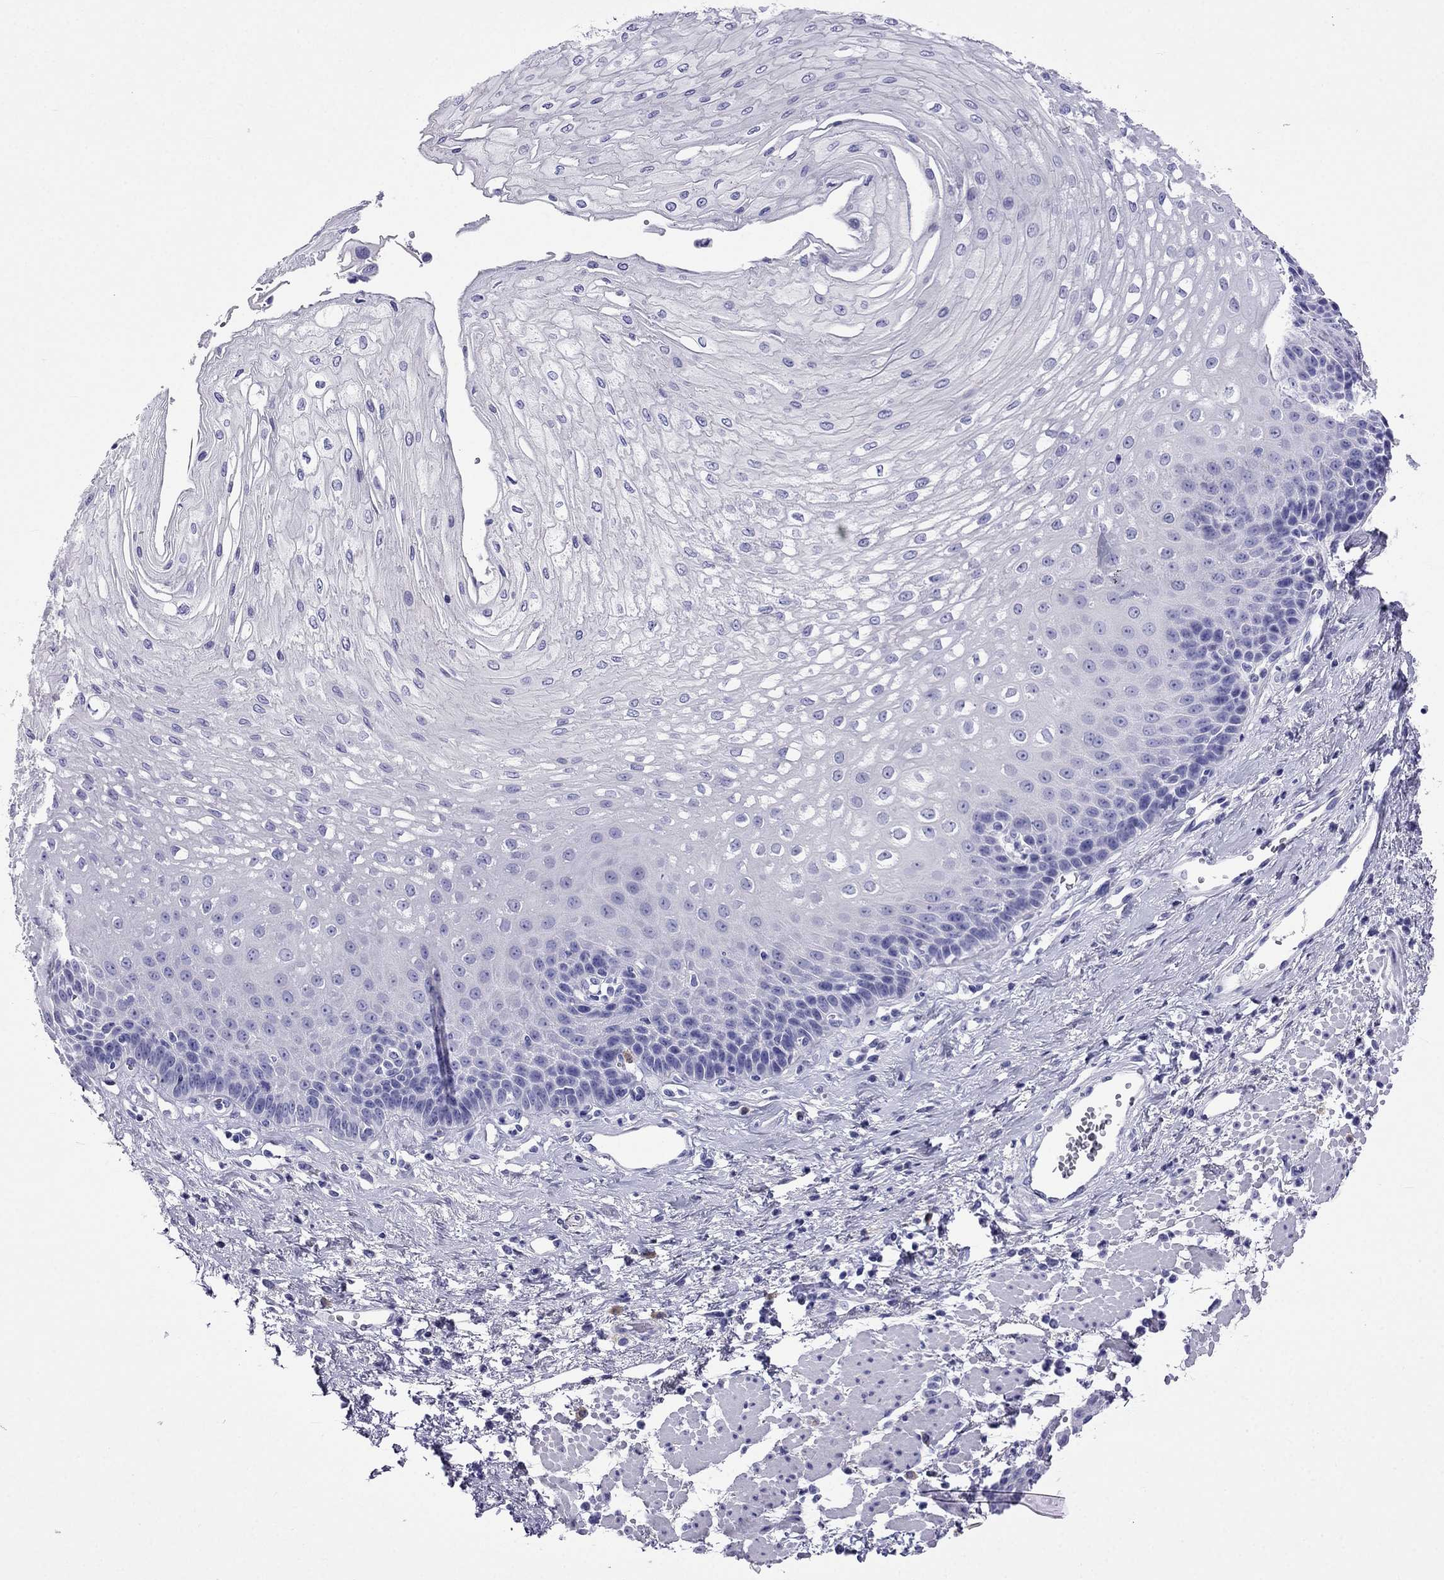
{"staining": {"intensity": "negative", "quantity": "none", "location": "none"}, "tissue": "esophagus", "cell_type": "Squamous epithelial cells", "image_type": "normal", "snomed": [{"axis": "morphology", "description": "Normal tissue, NOS"}, {"axis": "topography", "description": "Esophagus"}], "caption": "Squamous epithelial cells are negative for brown protein staining in normal esophagus. Brightfield microscopy of immunohistochemistry stained with DAB (brown) and hematoxylin (blue), captured at high magnification.", "gene": "ARR3", "patient": {"sex": "female", "age": 62}}